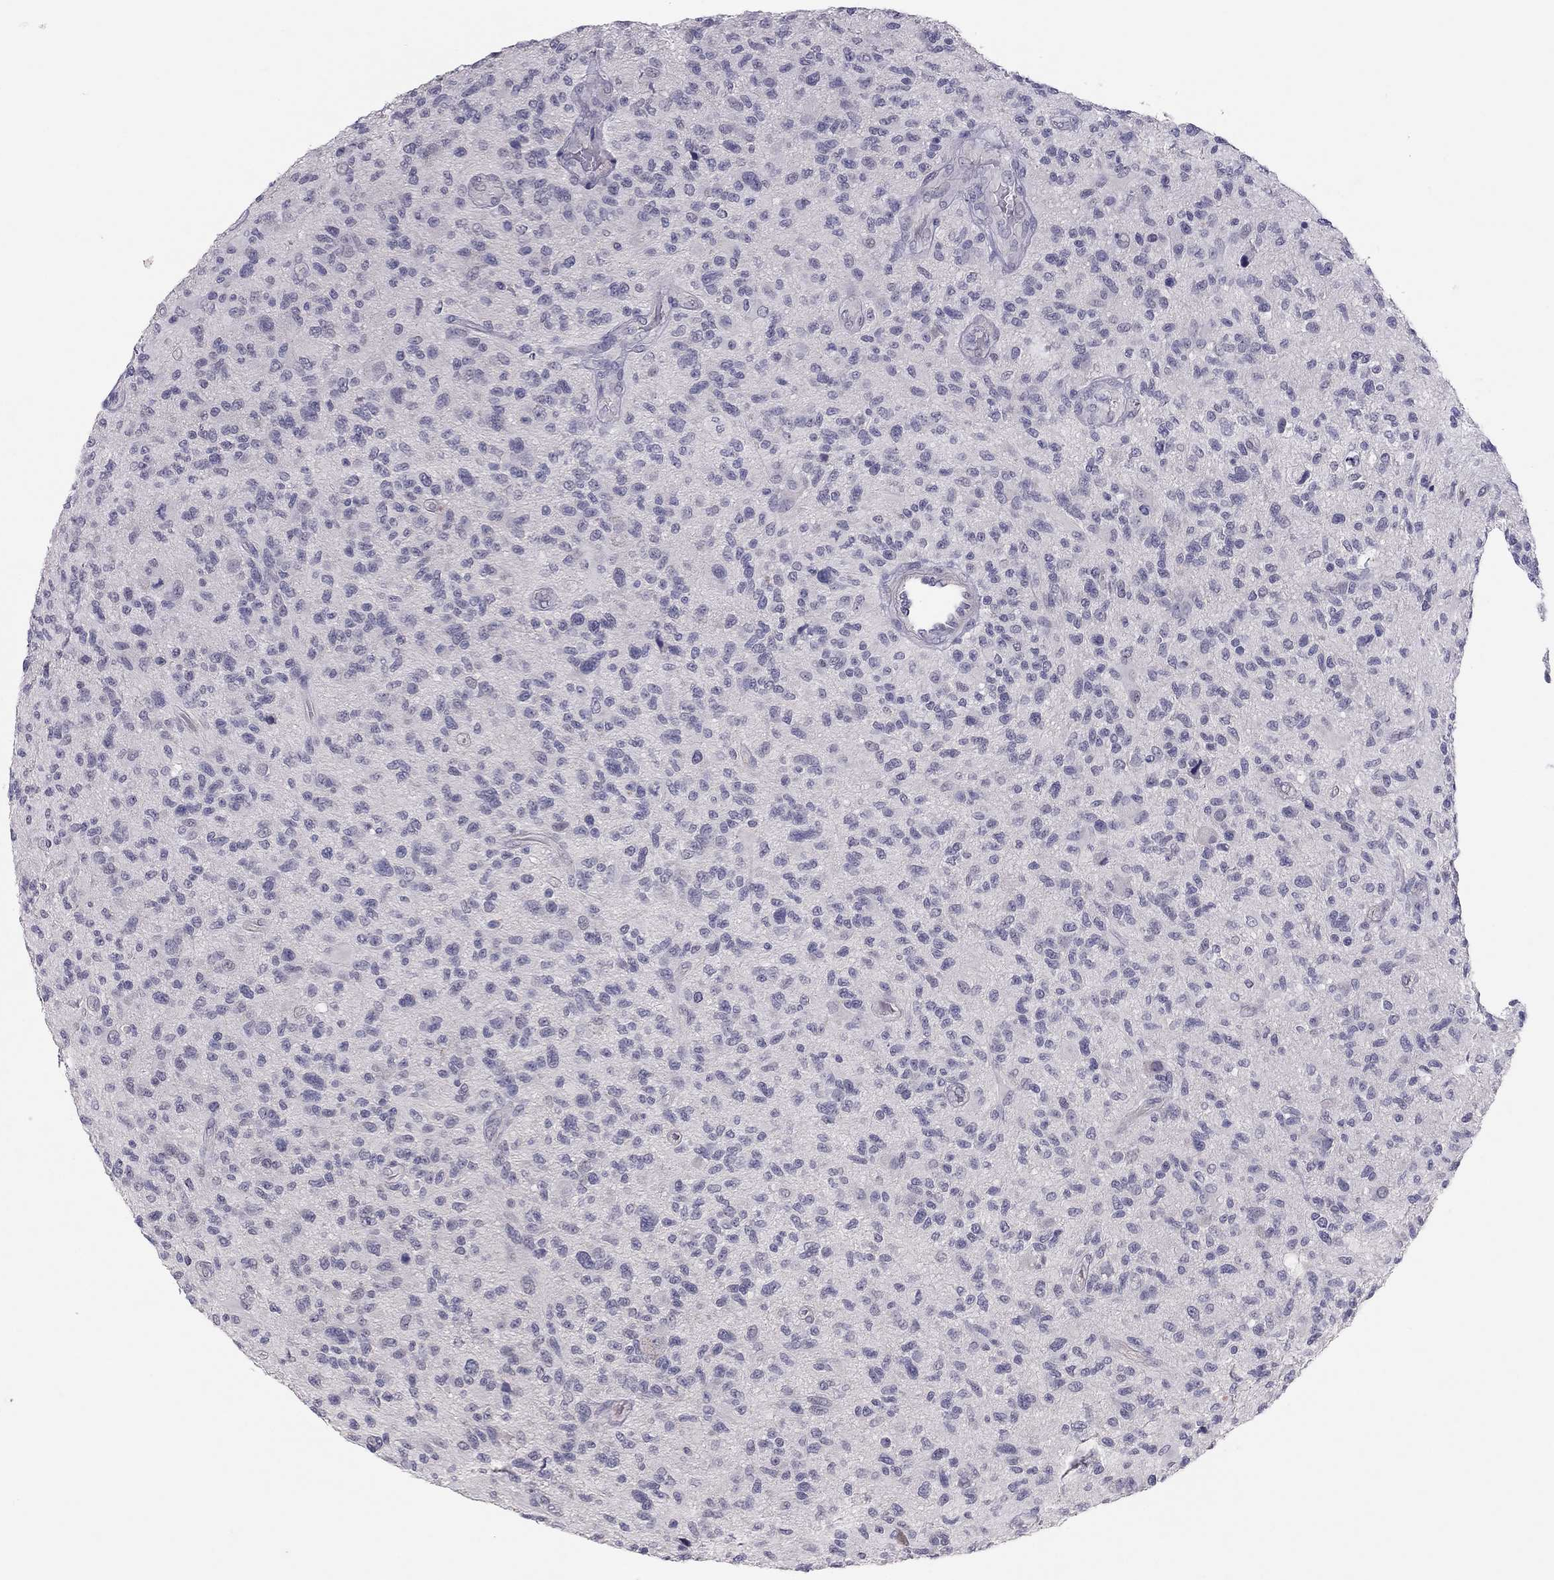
{"staining": {"intensity": "negative", "quantity": "none", "location": "none"}, "tissue": "glioma", "cell_type": "Tumor cells", "image_type": "cancer", "snomed": [{"axis": "morphology", "description": "Glioma, malignant, High grade"}, {"axis": "topography", "description": "Brain"}], "caption": "The histopathology image demonstrates no staining of tumor cells in glioma.", "gene": "ADORA2A", "patient": {"sex": "male", "age": 47}}